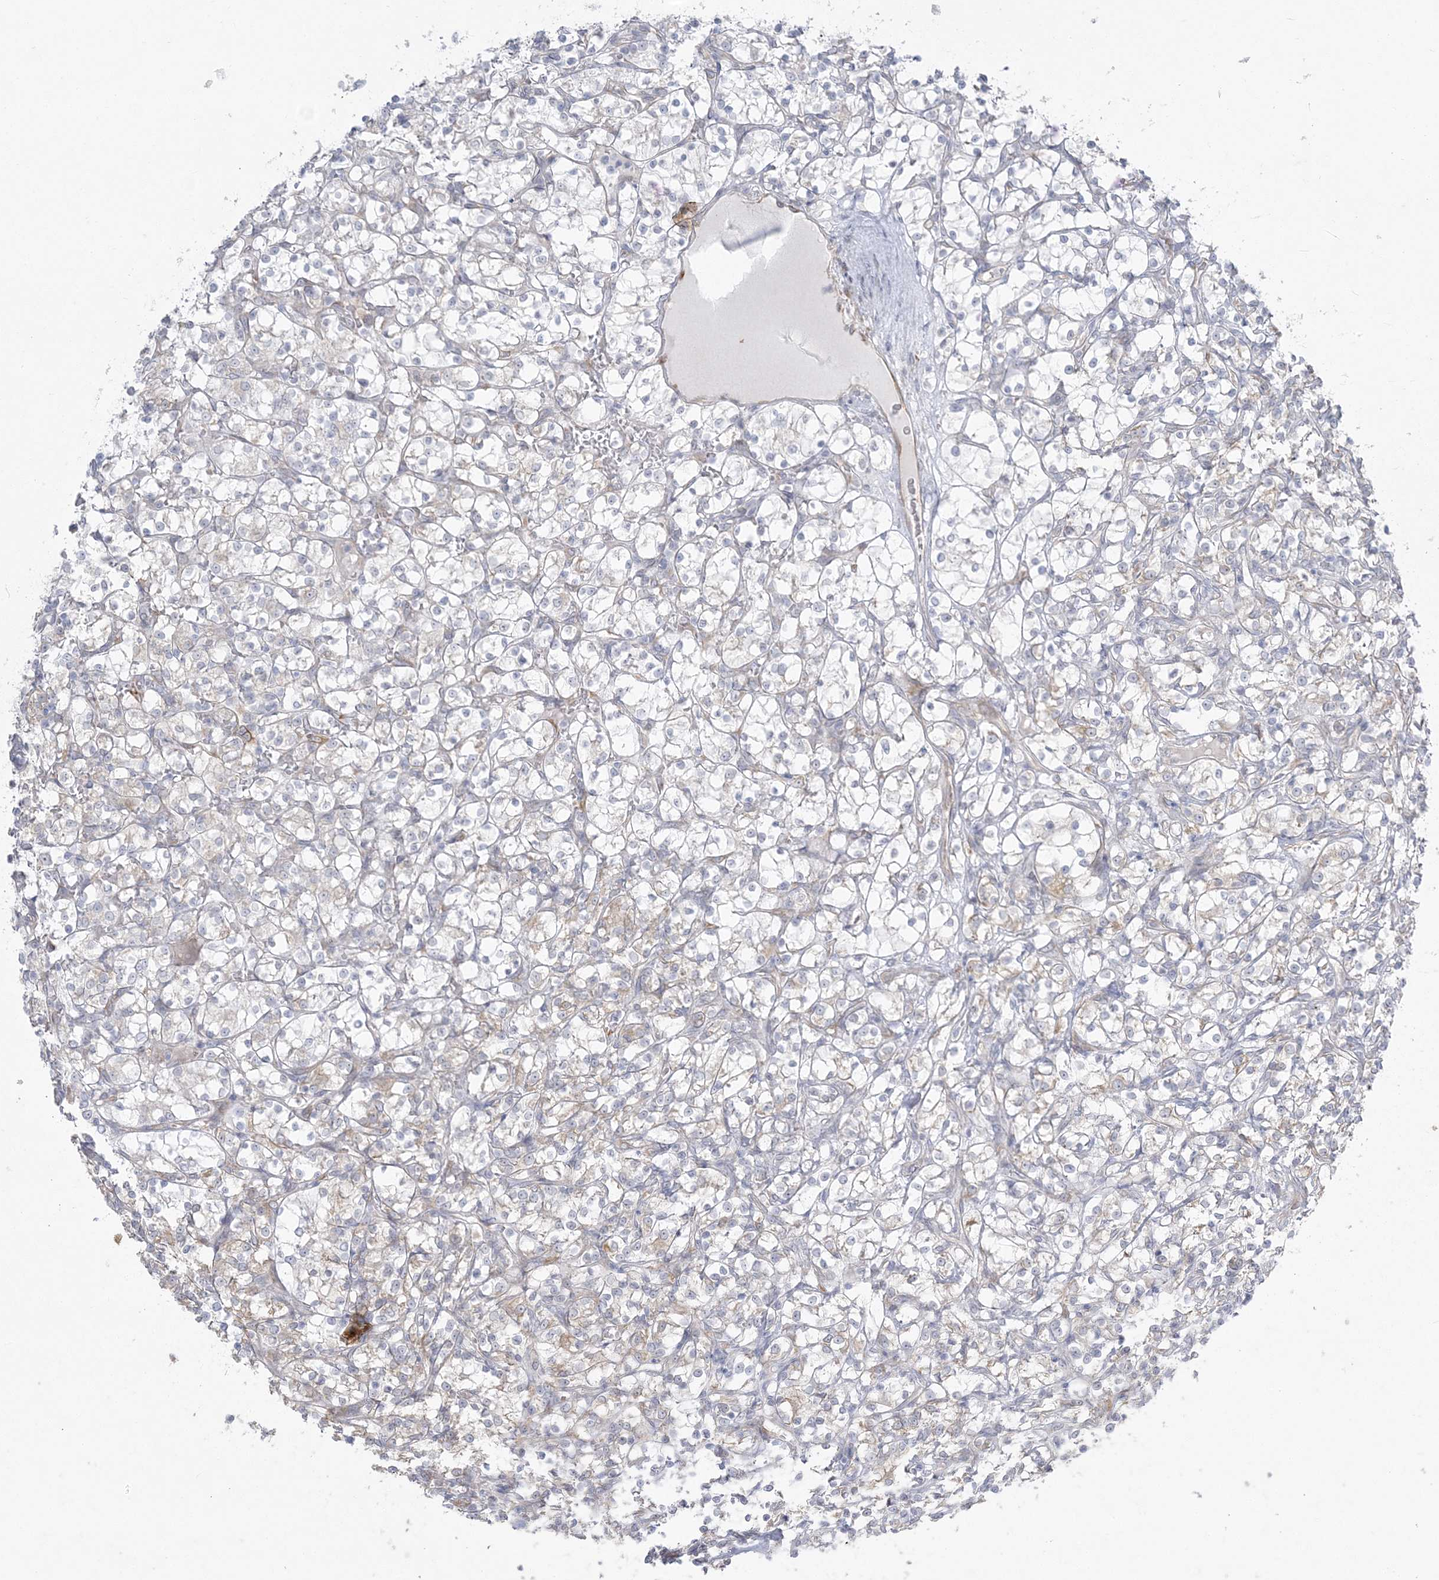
{"staining": {"intensity": "negative", "quantity": "none", "location": "none"}, "tissue": "renal cancer", "cell_type": "Tumor cells", "image_type": "cancer", "snomed": [{"axis": "morphology", "description": "Adenocarcinoma, NOS"}, {"axis": "topography", "description": "Kidney"}], "caption": "There is no significant staining in tumor cells of renal cancer (adenocarcinoma). (IHC, brightfield microscopy, high magnification).", "gene": "ZC3H6", "patient": {"sex": "female", "age": 69}}